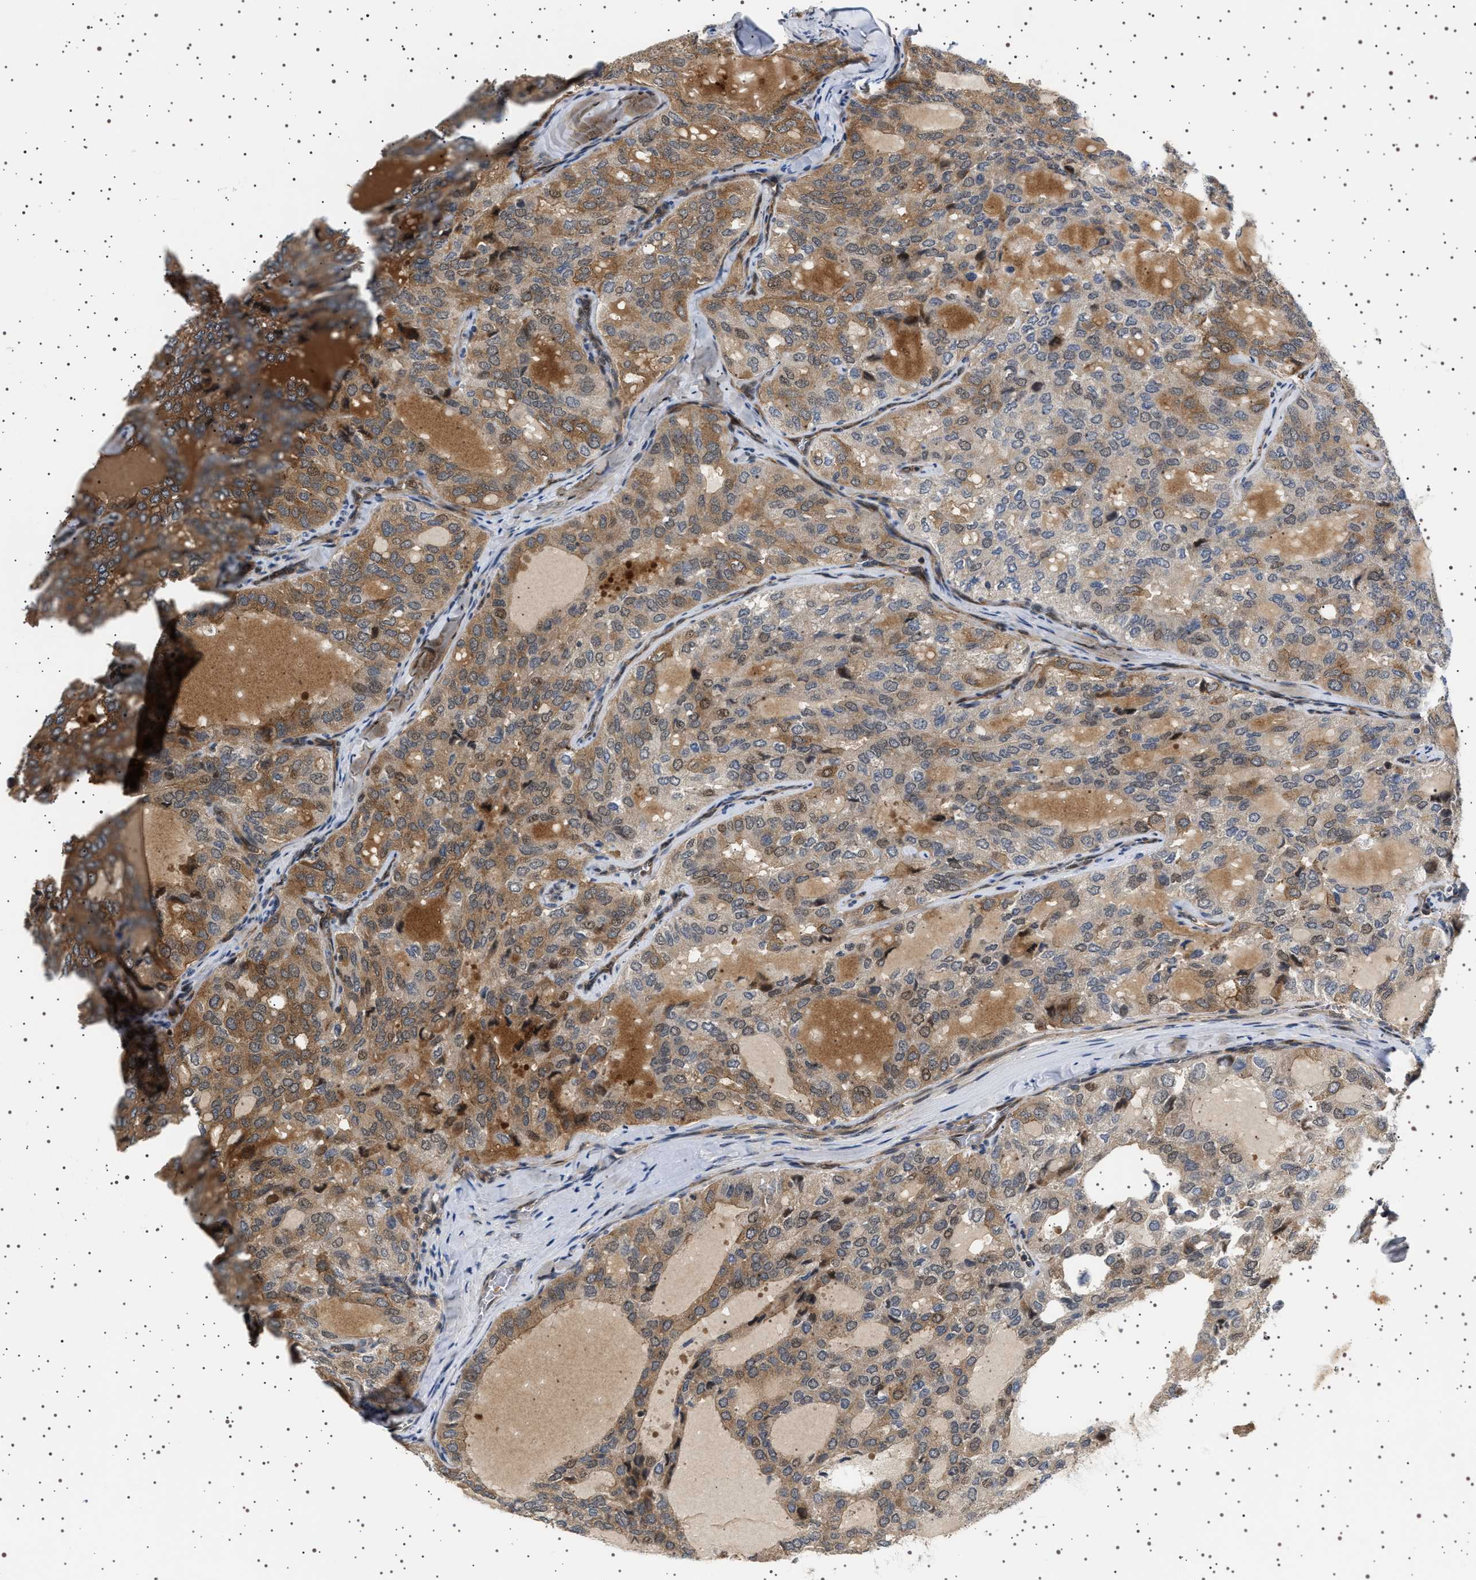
{"staining": {"intensity": "moderate", "quantity": ">75%", "location": "cytoplasmic/membranous,nuclear"}, "tissue": "thyroid cancer", "cell_type": "Tumor cells", "image_type": "cancer", "snomed": [{"axis": "morphology", "description": "Follicular adenoma carcinoma, NOS"}, {"axis": "topography", "description": "Thyroid gland"}], "caption": "Protein expression analysis of thyroid cancer displays moderate cytoplasmic/membranous and nuclear expression in approximately >75% of tumor cells.", "gene": "BAG3", "patient": {"sex": "male", "age": 75}}